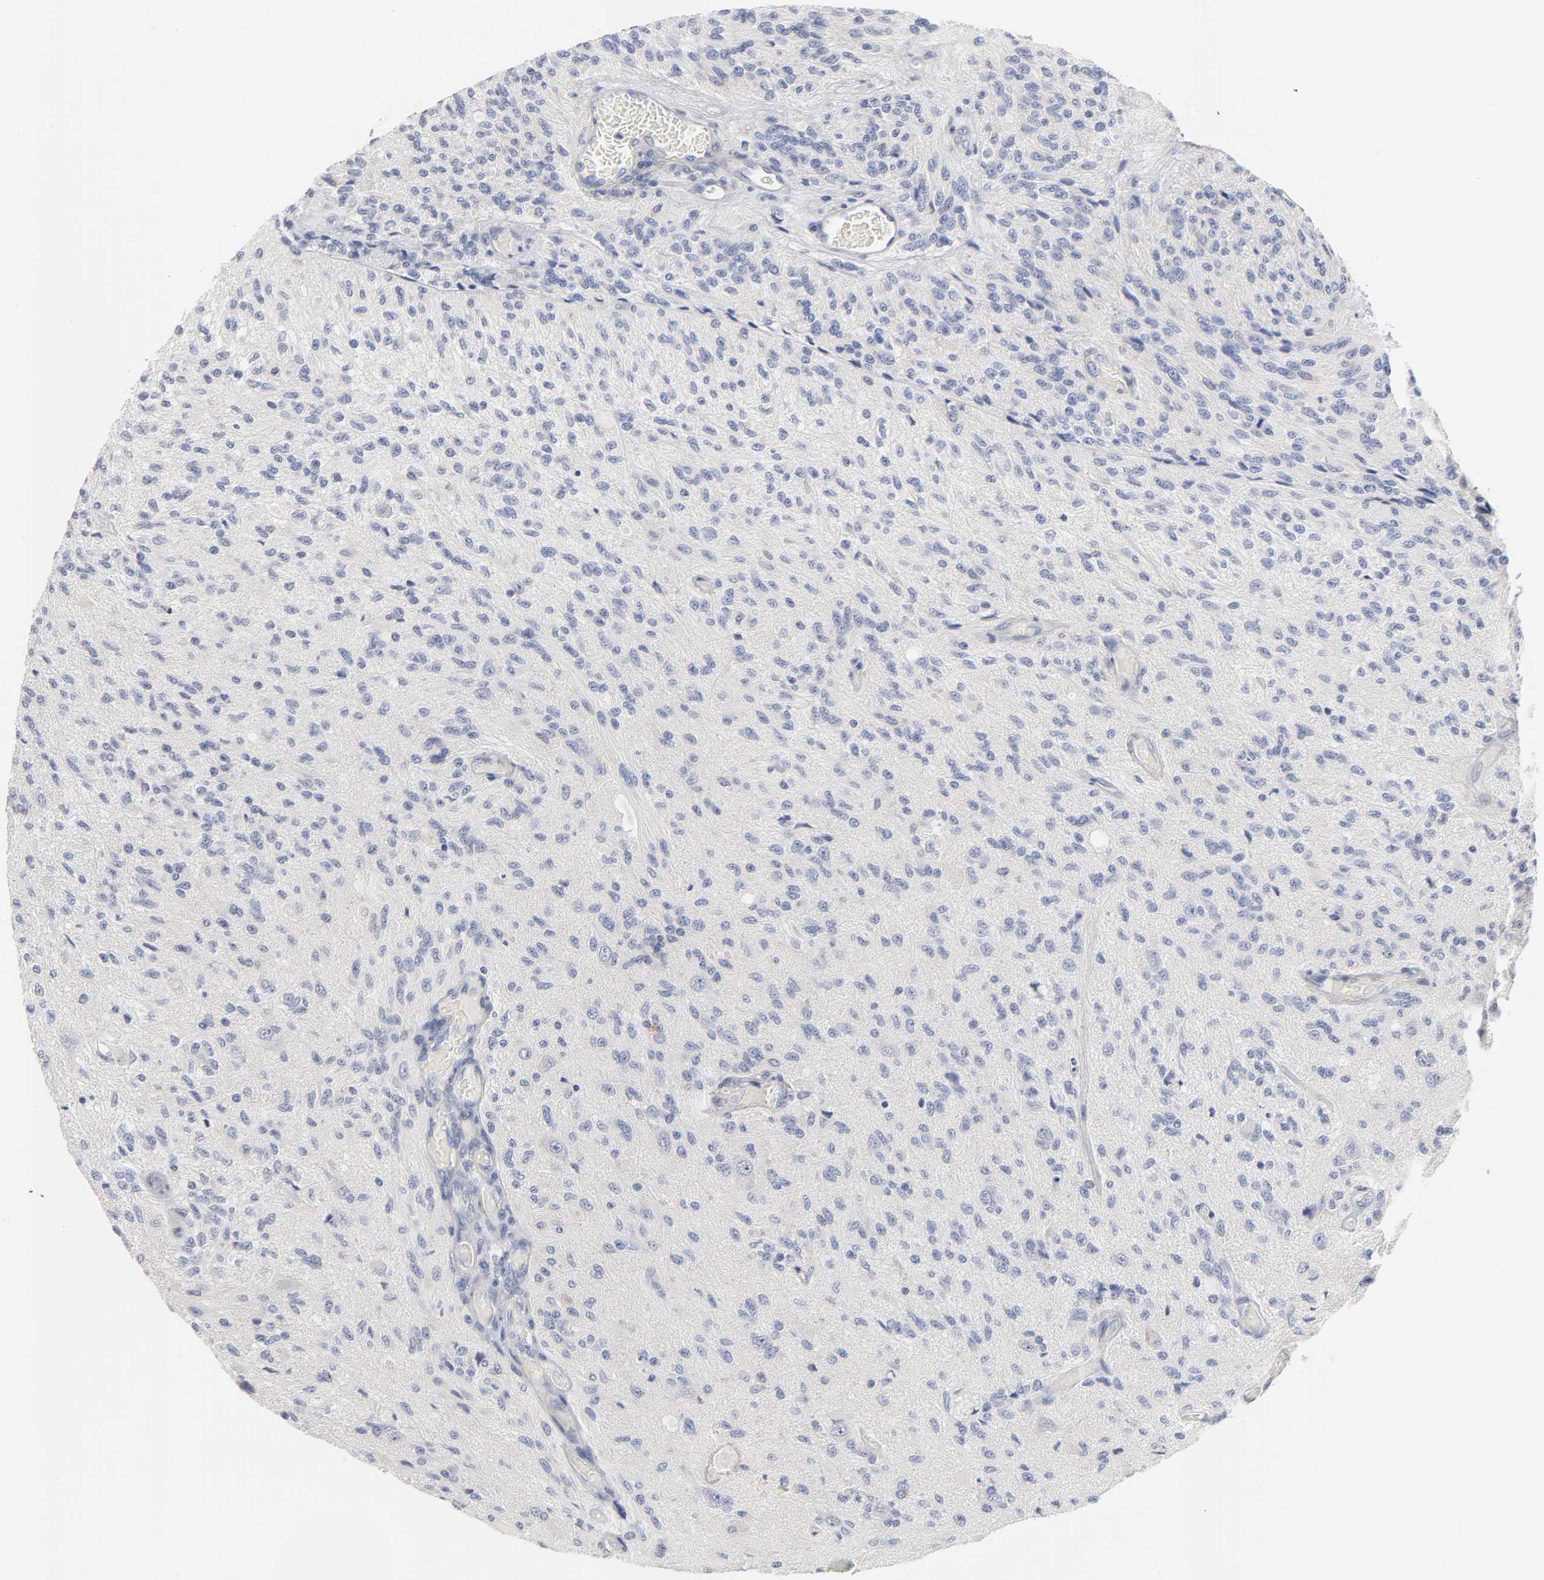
{"staining": {"intensity": "negative", "quantity": "none", "location": "none"}, "tissue": "glioma", "cell_type": "Tumor cells", "image_type": "cancer", "snomed": [{"axis": "morphology", "description": "Normal tissue, NOS"}, {"axis": "morphology", "description": "Glioma, malignant, High grade"}, {"axis": "topography", "description": "Cerebral cortex"}], "caption": "Protein analysis of glioma demonstrates no significant expression in tumor cells.", "gene": "ROCK1", "patient": {"sex": "male", "age": 77}}